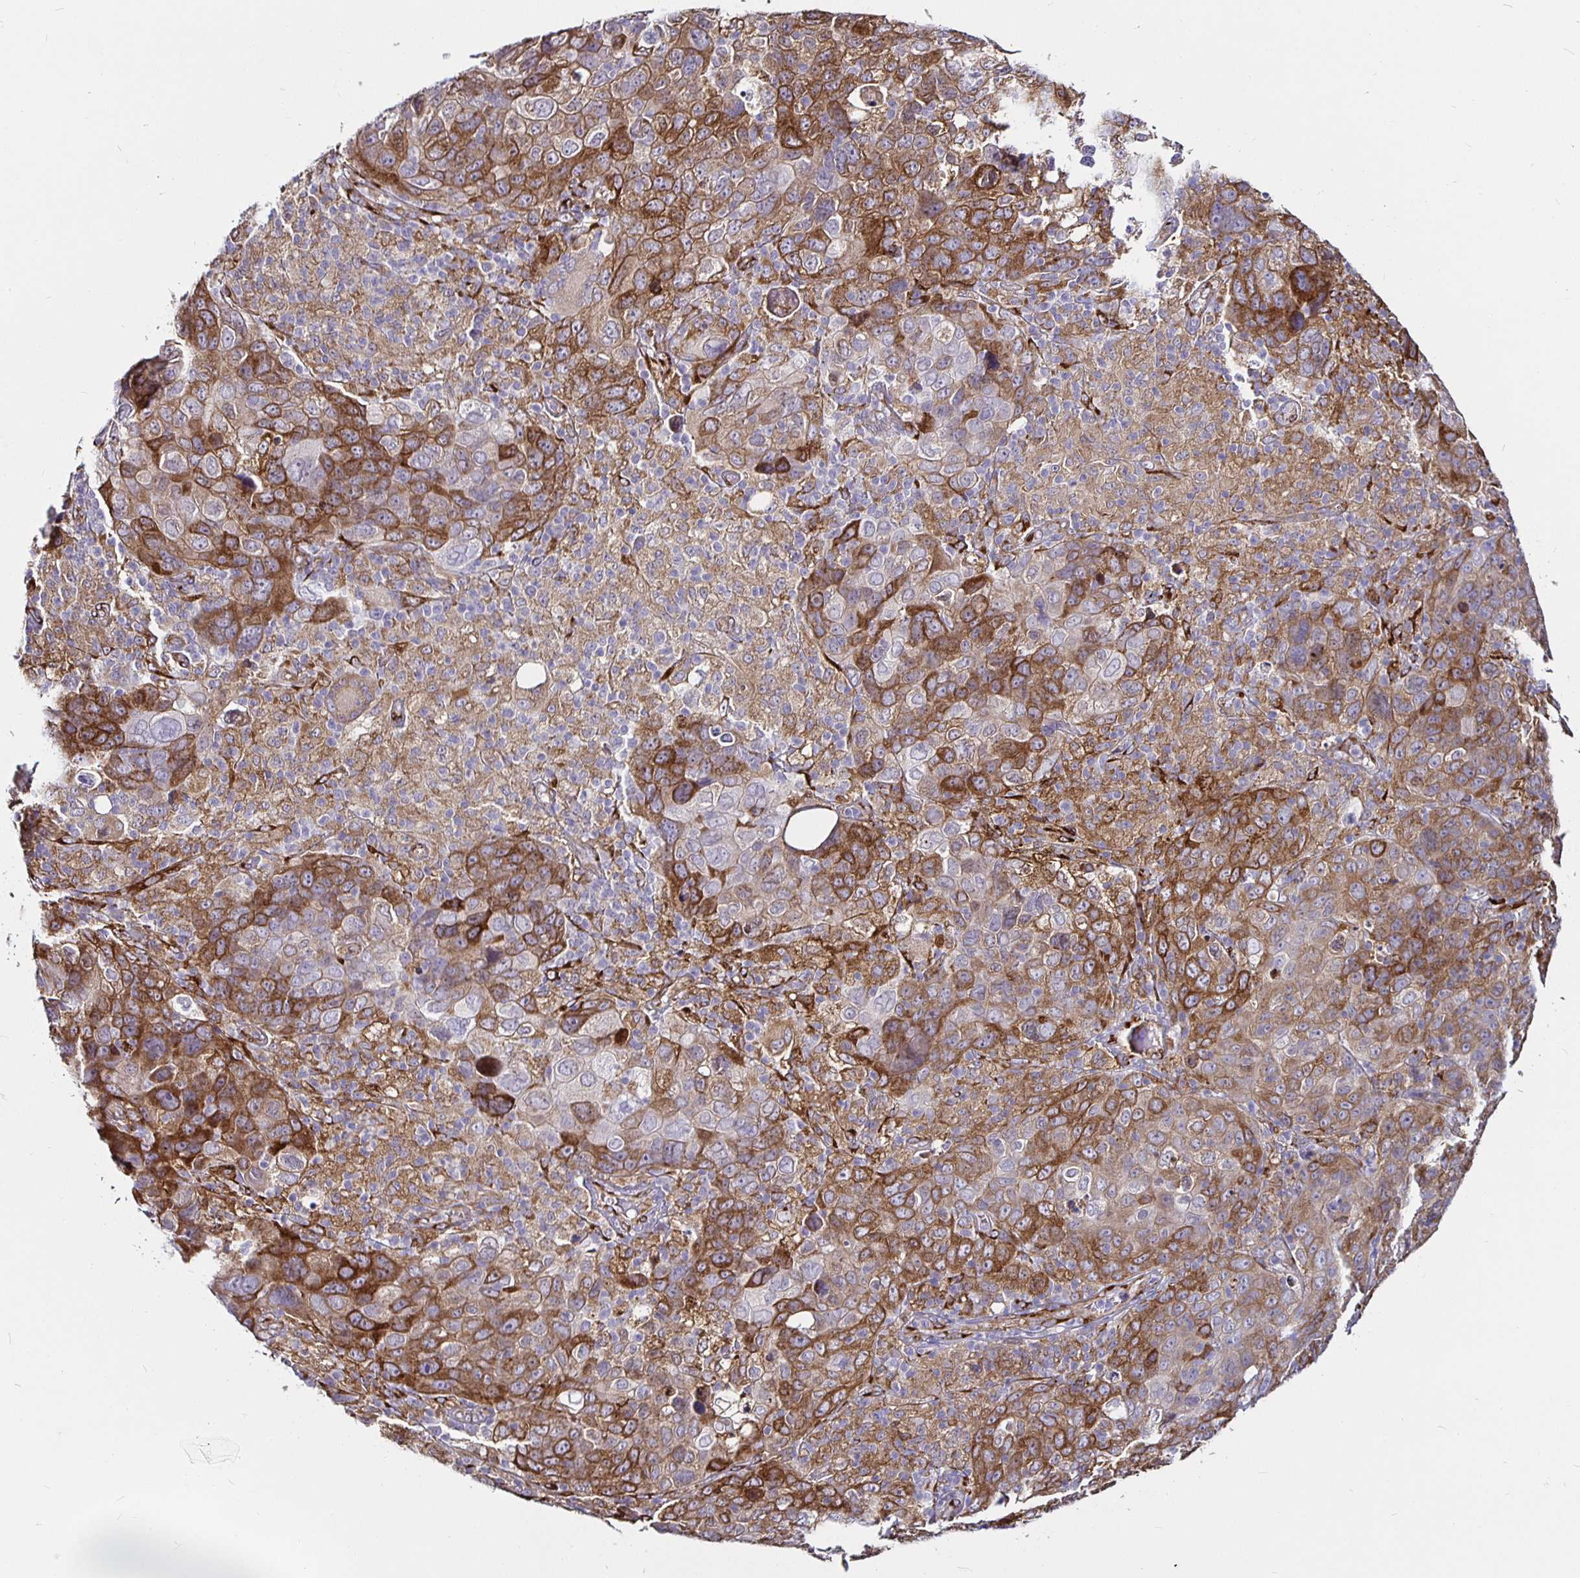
{"staining": {"intensity": "moderate", "quantity": ">75%", "location": "cytoplasmic/membranous"}, "tissue": "cervical cancer", "cell_type": "Tumor cells", "image_type": "cancer", "snomed": [{"axis": "morphology", "description": "Squamous cell carcinoma, NOS"}, {"axis": "topography", "description": "Cervix"}], "caption": "The image displays staining of squamous cell carcinoma (cervical), revealing moderate cytoplasmic/membranous protein positivity (brown color) within tumor cells.", "gene": "P4HA2", "patient": {"sex": "female", "age": 44}}